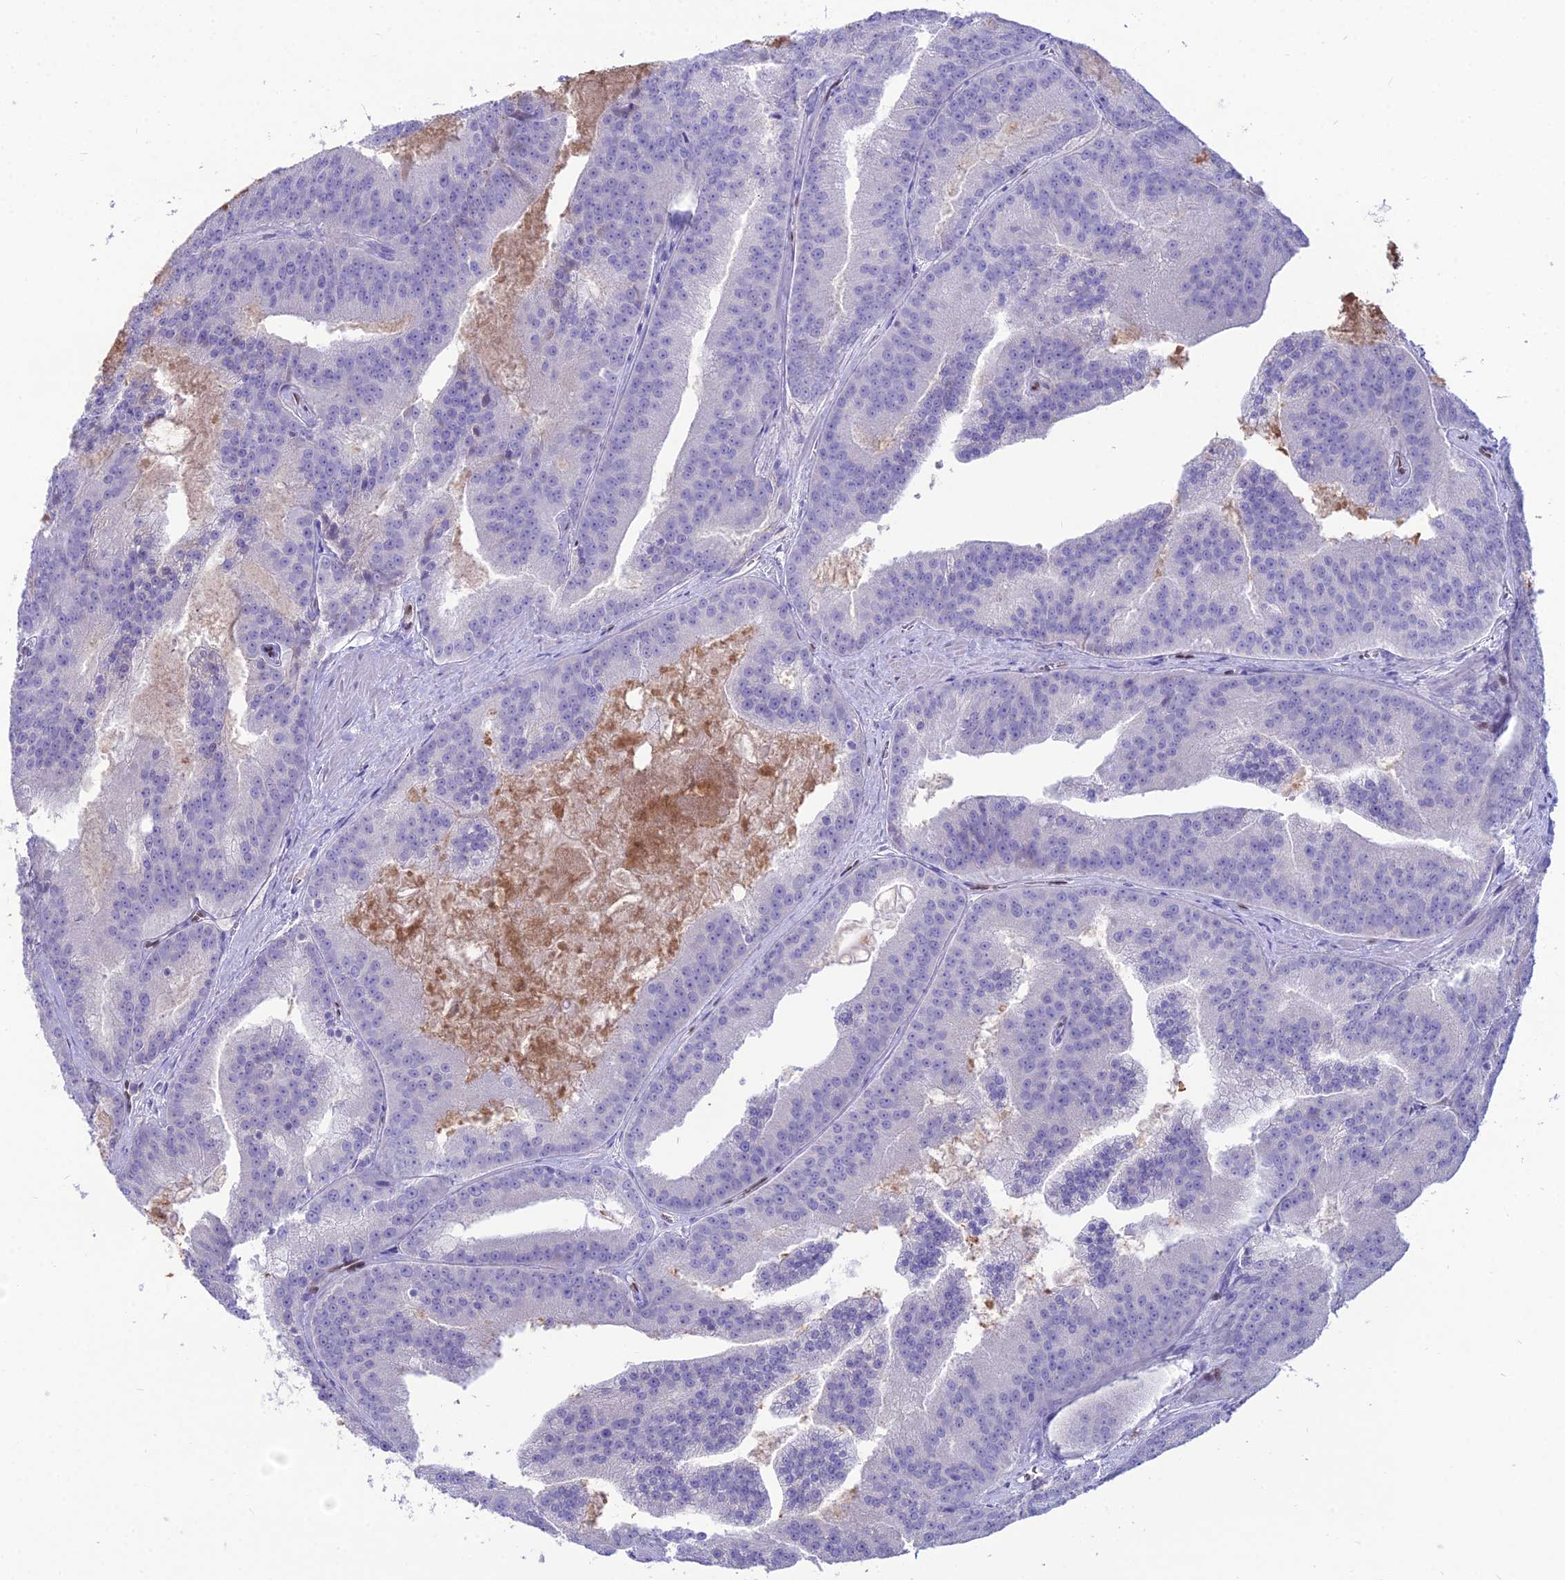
{"staining": {"intensity": "negative", "quantity": "none", "location": "none"}, "tissue": "prostate cancer", "cell_type": "Tumor cells", "image_type": "cancer", "snomed": [{"axis": "morphology", "description": "Adenocarcinoma, High grade"}, {"axis": "topography", "description": "Prostate"}], "caption": "The immunohistochemistry micrograph has no significant expression in tumor cells of prostate cancer (adenocarcinoma (high-grade)) tissue. The staining was performed using DAB (3,3'-diaminobenzidine) to visualize the protein expression in brown, while the nuclei were stained in blue with hematoxylin (Magnification: 20x).", "gene": "NOVA2", "patient": {"sex": "male", "age": 61}}